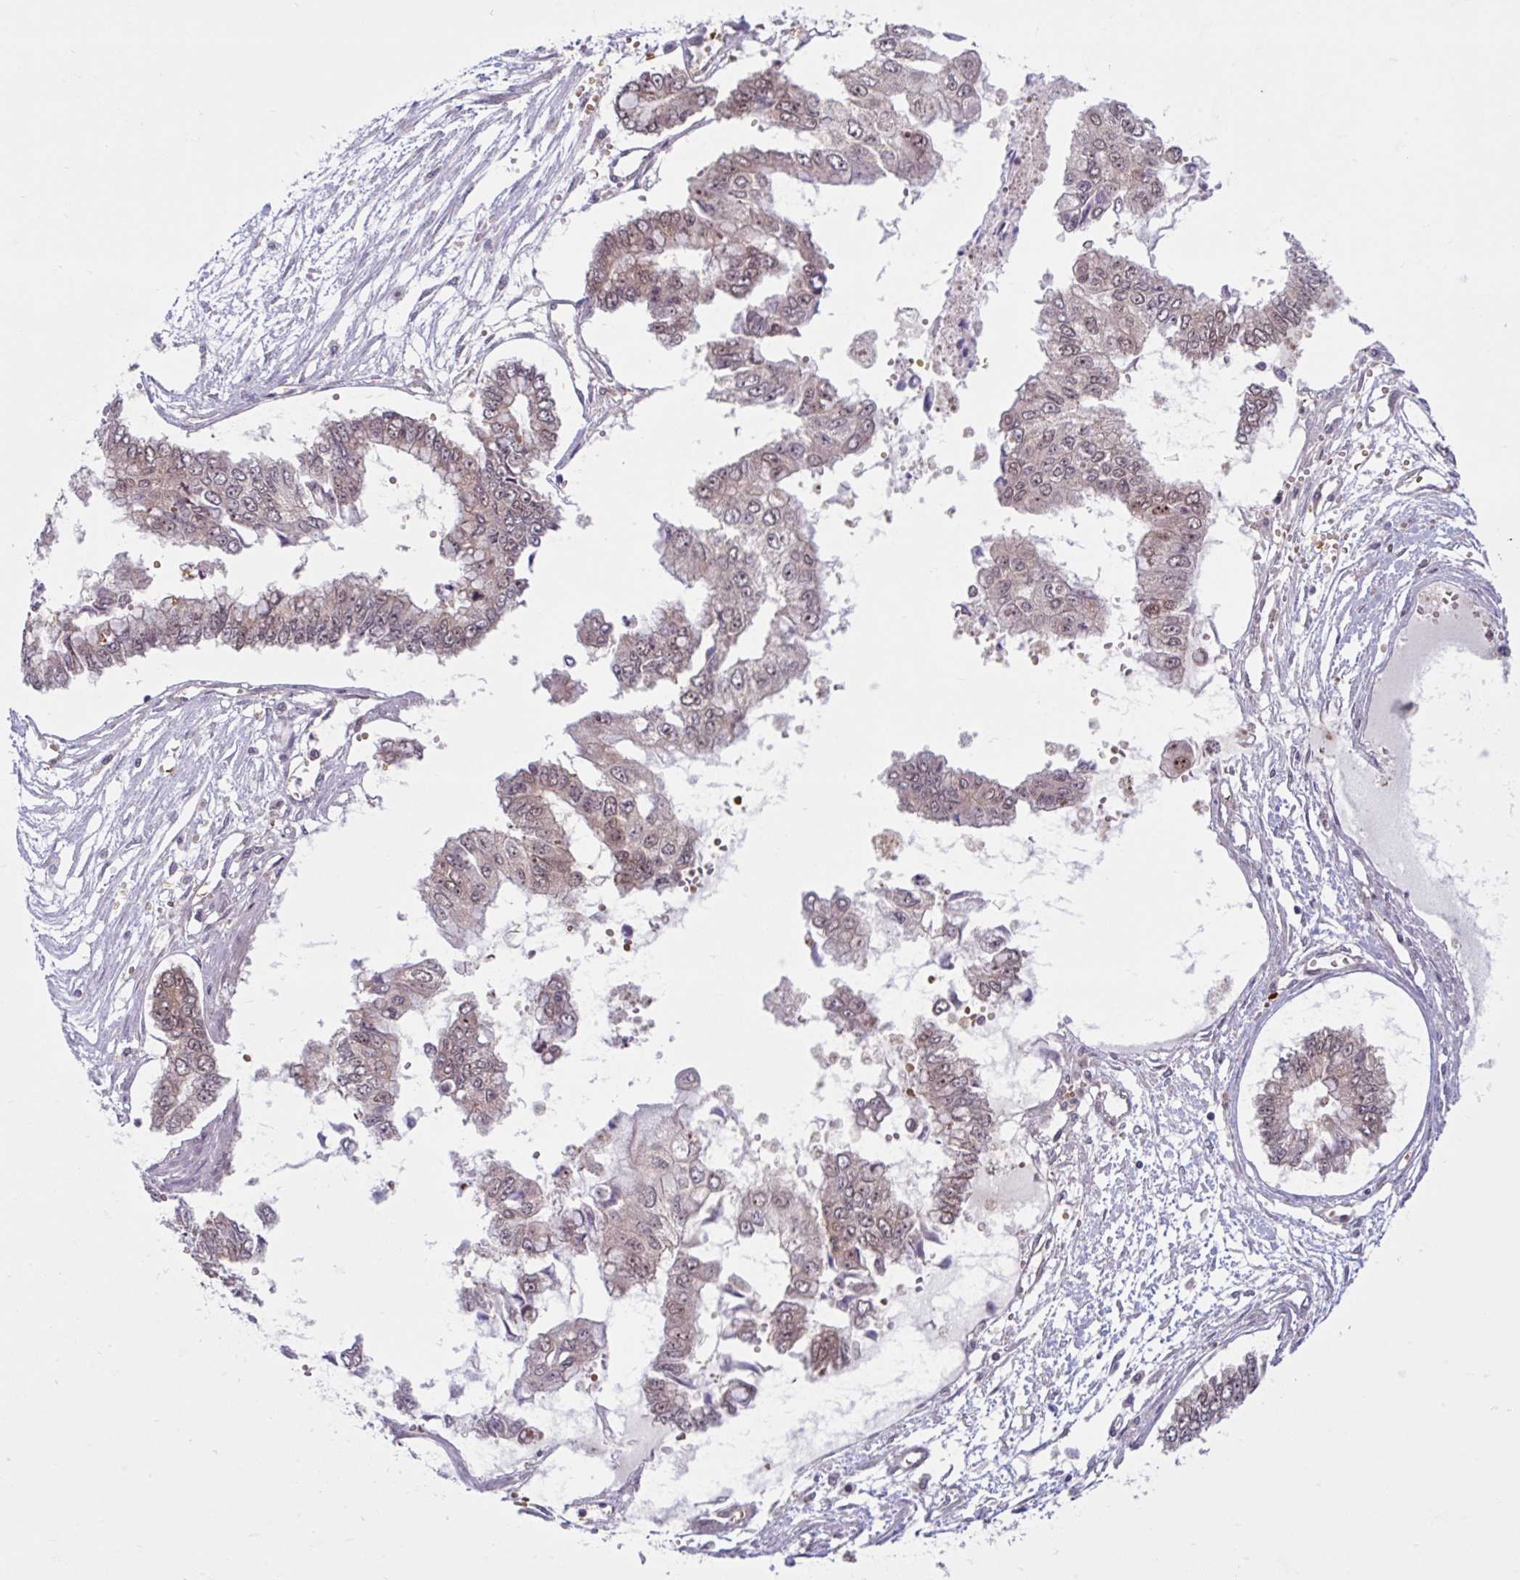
{"staining": {"intensity": "weak", "quantity": "25%-75%", "location": "nuclear"}, "tissue": "ovarian cancer", "cell_type": "Tumor cells", "image_type": "cancer", "snomed": [{"axis": "morphology", "description": "Cystadenocarcinoma, mucinous, NOS"}, {"axis": "topography", "description": "Ovary"}], "caption": "This image exhibits immunohistochemistry (IHC) staining of human ovarian cancer (mucinous cystadenocarcinoma), with low weak nuclear expression in about 25%-75% of tumor cells.", "gene": "HMBS", "patient": {"sex": "female", "age": 72}}